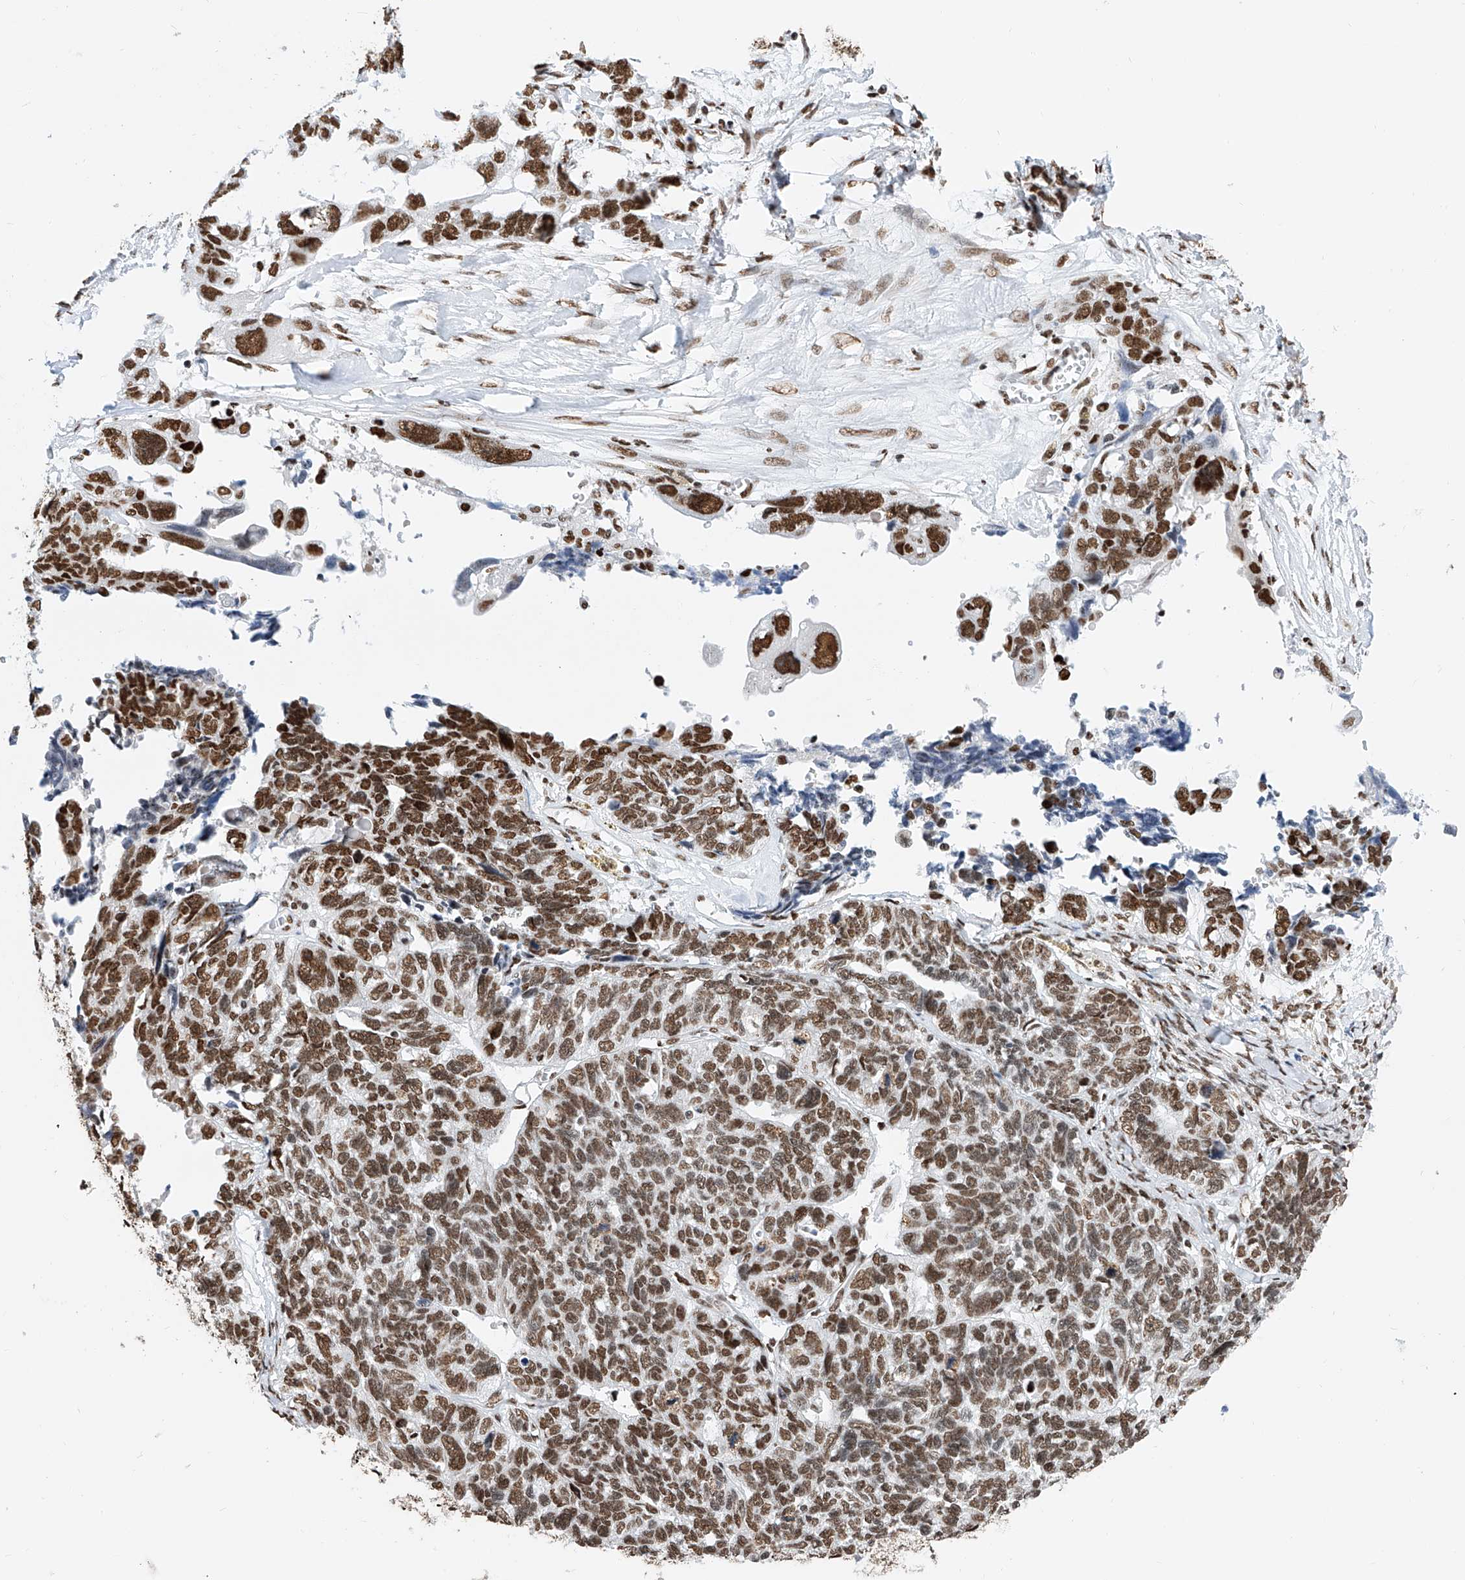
{"staining": {"intensity": "strong", "quantity": ">75%", "location": "nuclear"}, "tissue": "ovarian cancer", "cell_type": "Tumor cells", "image_type": "cancer", "snomed": [{"axis": "morphology", "description": "Cystadenocarcinoma, serous, NOS"}, {"axis": "topography", "description": "Ovary"}], "caption": "Tumor cells display high levels of strong nuclear staining in approximately >75% of cells in human ovarian cancer.", "gene": "SRSF6", "patient": {"sex": "female", "age": 79}}